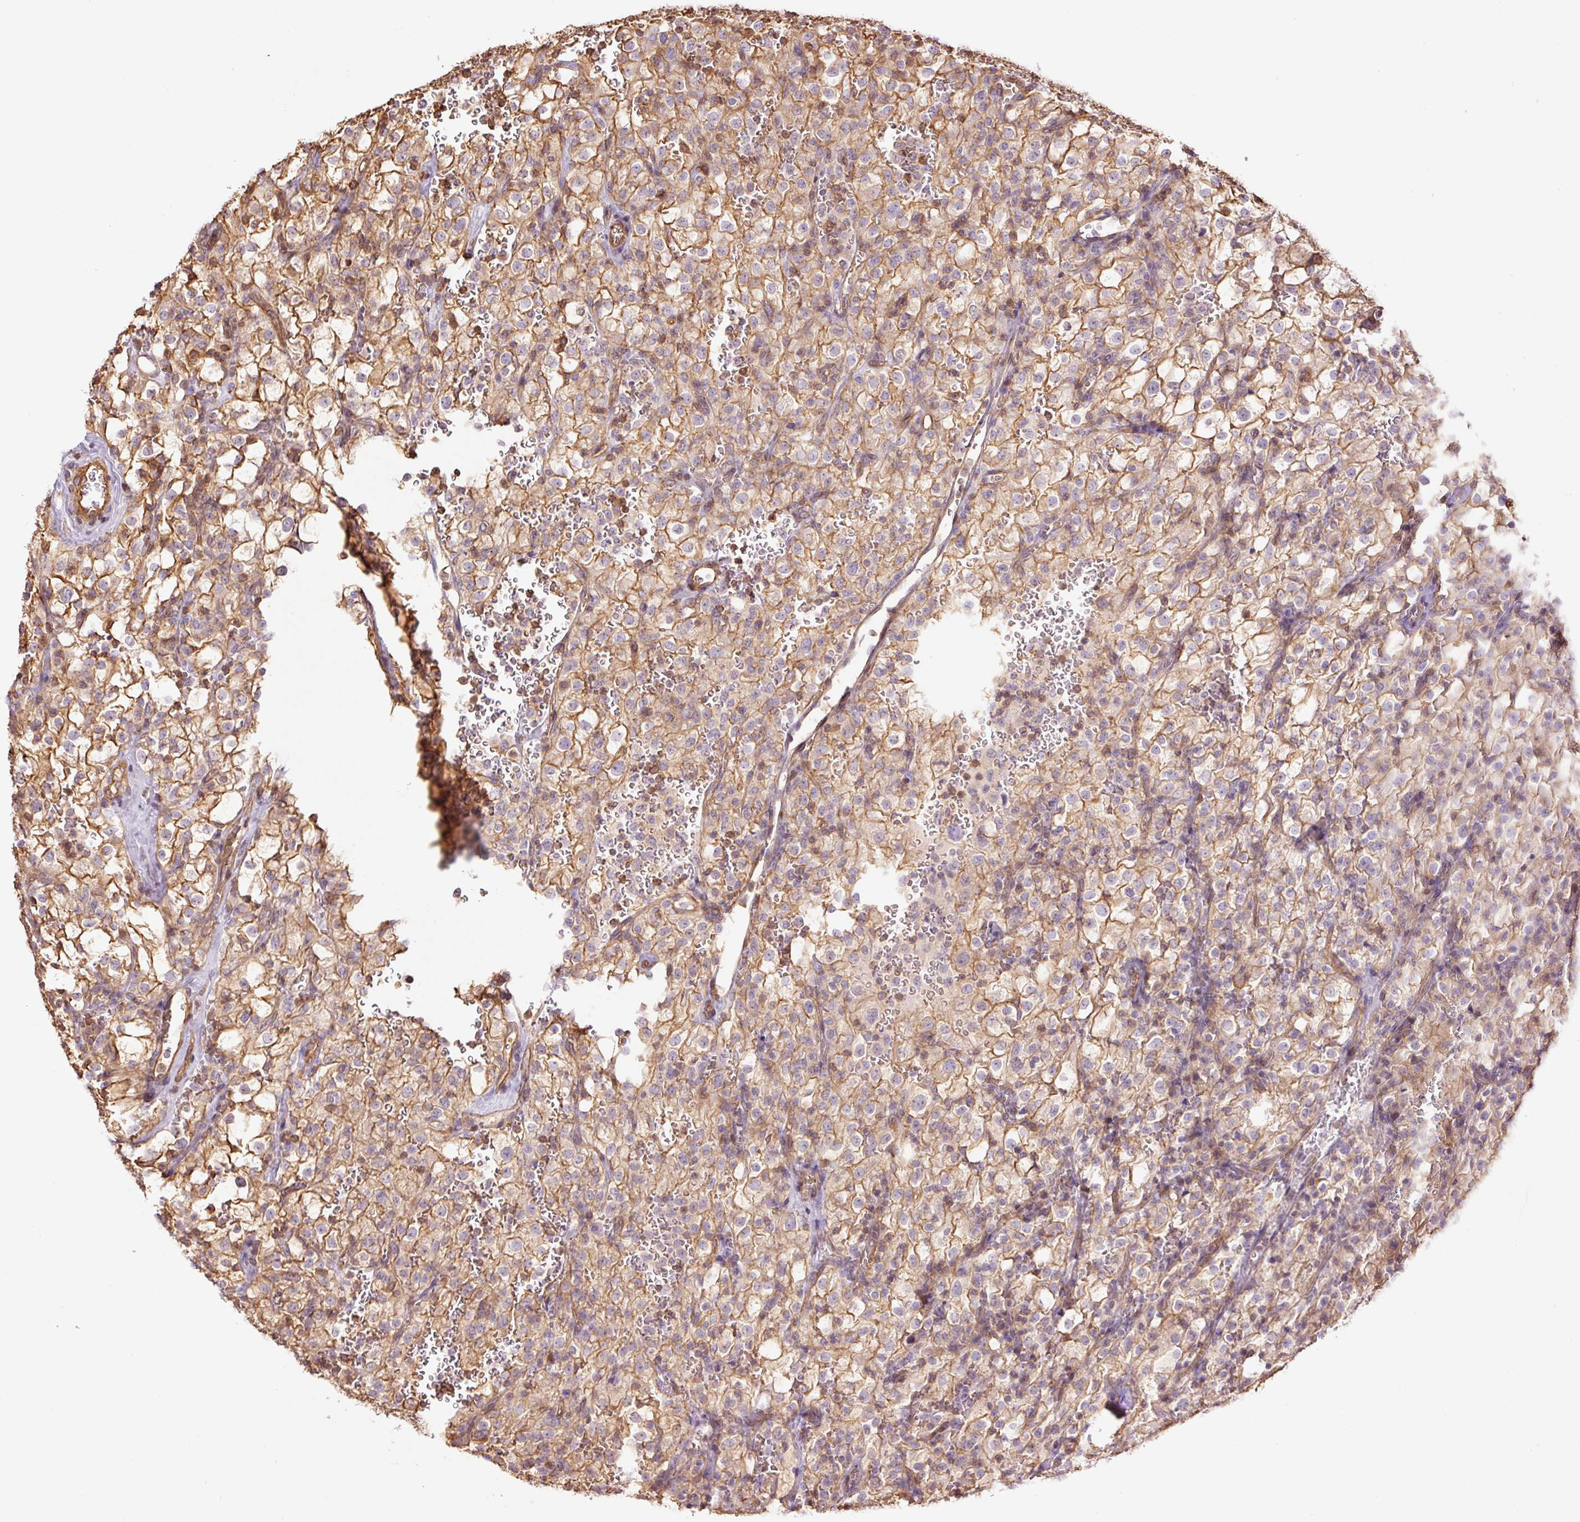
{"staining": {"intensity": "moderate", "quantity": "25%-75%", "location": "cytoplasmic/membranous"}, "tissue": "renal cancer", "cell_type": "Tumor cells", "image_type": "cancer", "snomed": [{"axis": "morphology", "description": "Adenocarcinoma, NOS"}, {"axis": "topography", "description": "Kidney"}], "caption": "This micrograph demonstrates immunohistochemistry (IHC) staining of human renal cancer (adenocarcinoma), with medium moderate cytoplasmic/membranous positivity in approximately 25%-75% of tumor cells.", "gene": "PPP1R1B", "patient": {"sex": "female", "age": 74}}